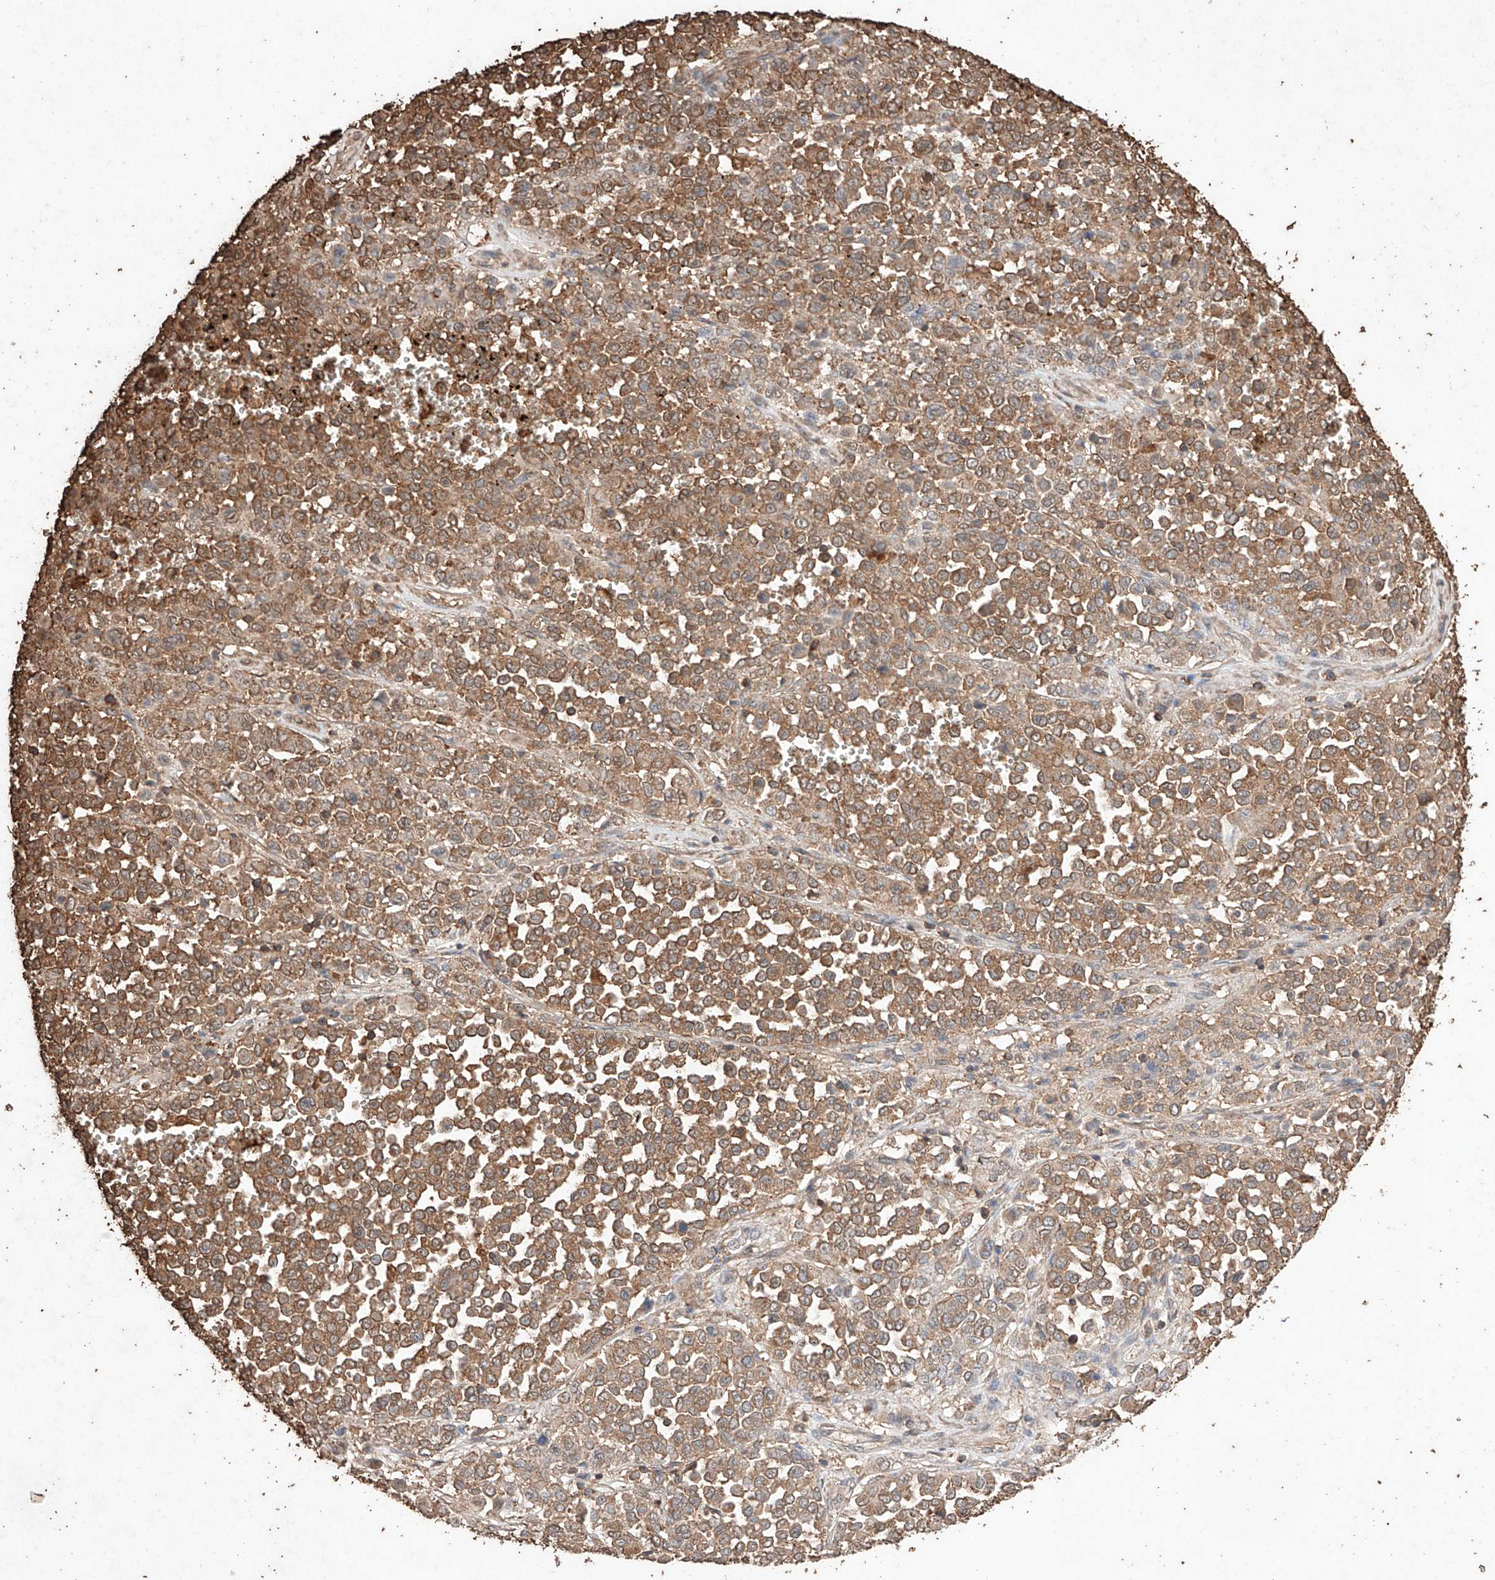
{"staining": {"intensity": "moderate", "quantity": ">75%", "location": "cytoplasmic/membranous"}, "tissue": "melanoma", "cell_type": "Tumor cells", "image_type": "cancer", "snomed": [{"axis": "morphology", "description": "Malignant melanoma, Metastatic site"}, {"axis": "topography", "description": "Pancreas"}], "caption": "An image of human malignant melanoma (metastatic site) stained for a protein shows moderate cytoplasmic/membranous brown staining in tumor cells.", "gene": "M6PR", "patient": {"sex": "female", "age": 30}}